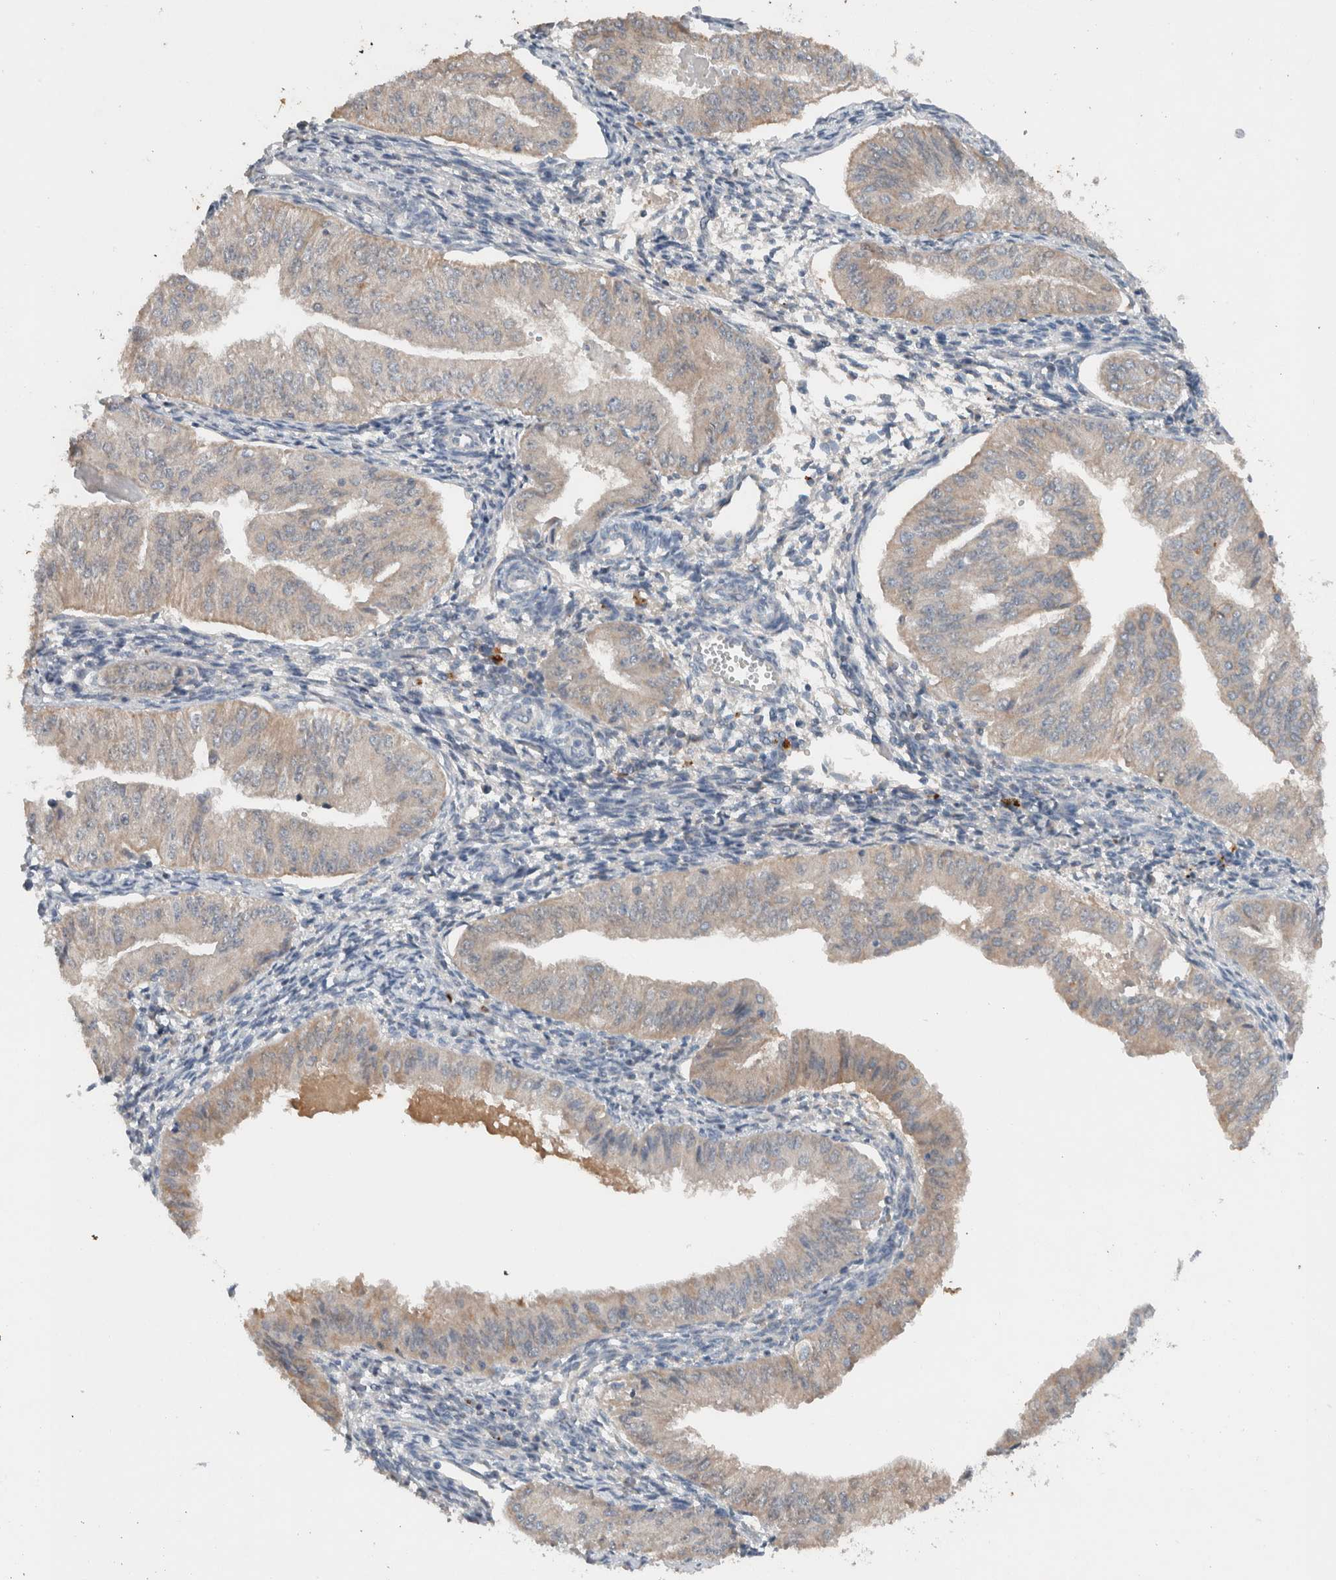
{"staining": {"intensity": "negative", "quantity": "none", "location": "none"}, "tissue": "endometrial cancer", "cell_type": "Tumor cells", "image_type": "cancer", "snomed": [{"axis": "morphology", "description": "Normal tissue, NOS"}, {"axis": "morphology", "description": "Adenocarcinoma, NOS"}, {"axis": "topography", "description": "Endometrium"}], "caption": "This is a histopathology image of immunohistochemistry (IHC) staining of endometrial cancer, which shows no expression in tumor cells. (Brightfield microscopy of DAB (3,3'-diaminobenzidine) immunohistochemistry at high magnification).", "gene": "UGCG", "patient": {"sex": "female", "age": 53}}